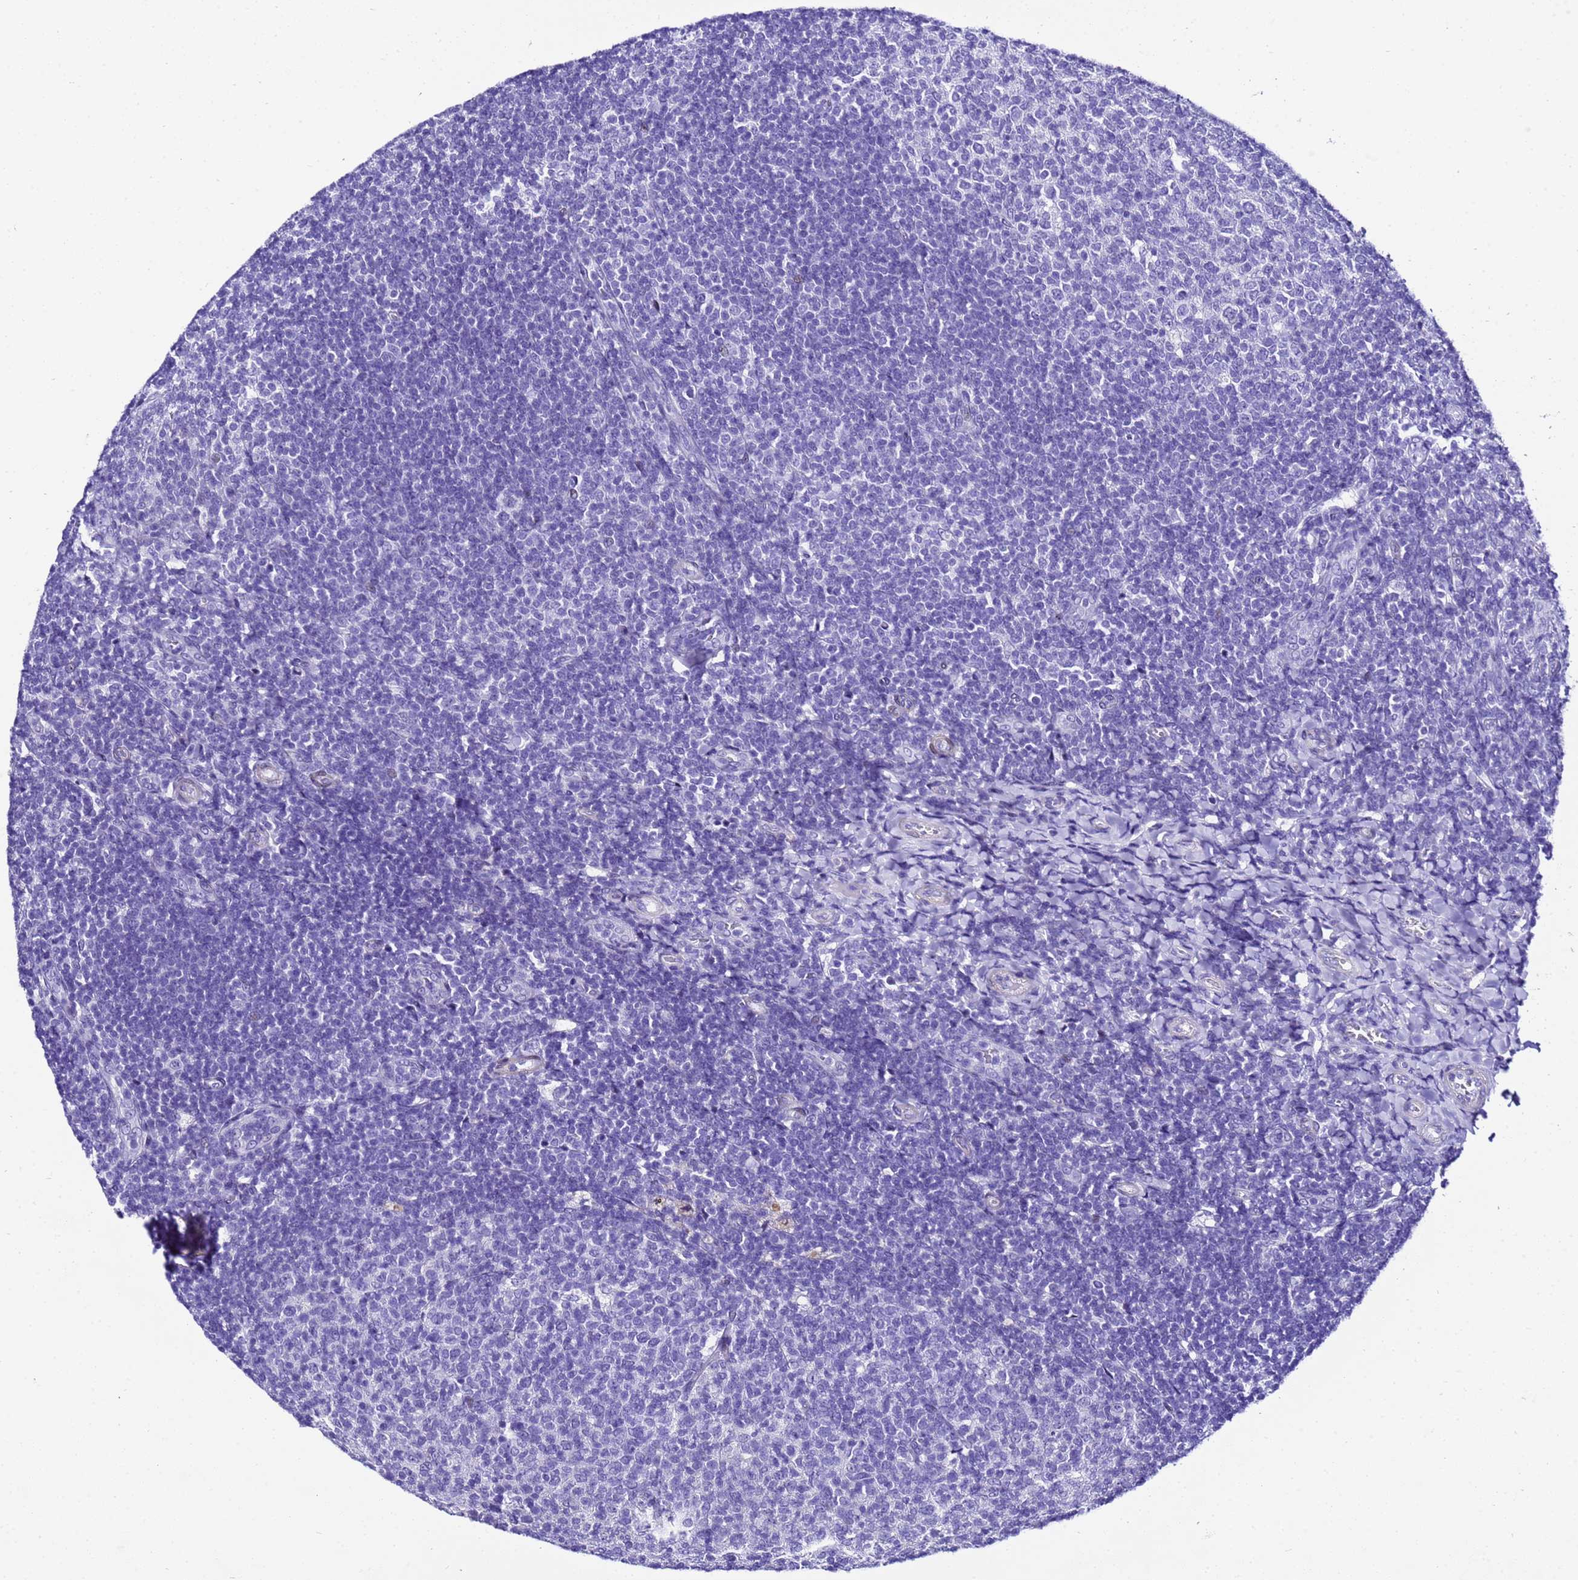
{"staining": {"intensity": "negative", "quantity": "none", "location": "none"}, "tissue": "tonsil", "cell_type": "Germinal center cells", "image_type": "normal", "snomed": [{"axis": "morphology", "description": "Normal tissue, NOS"}, {"axis": "topography", "description": "Tonsil"}], "caption": "Immunohistochemistry histopathology image of benign tonsil stained for a protein (brown), which reveals no positivity in germinal center cells. (Immunohistochemistry, brightfield microscopy, high magnification).", "gene": "ZNF417", "patient": {"sex": "female", "age": 10}}